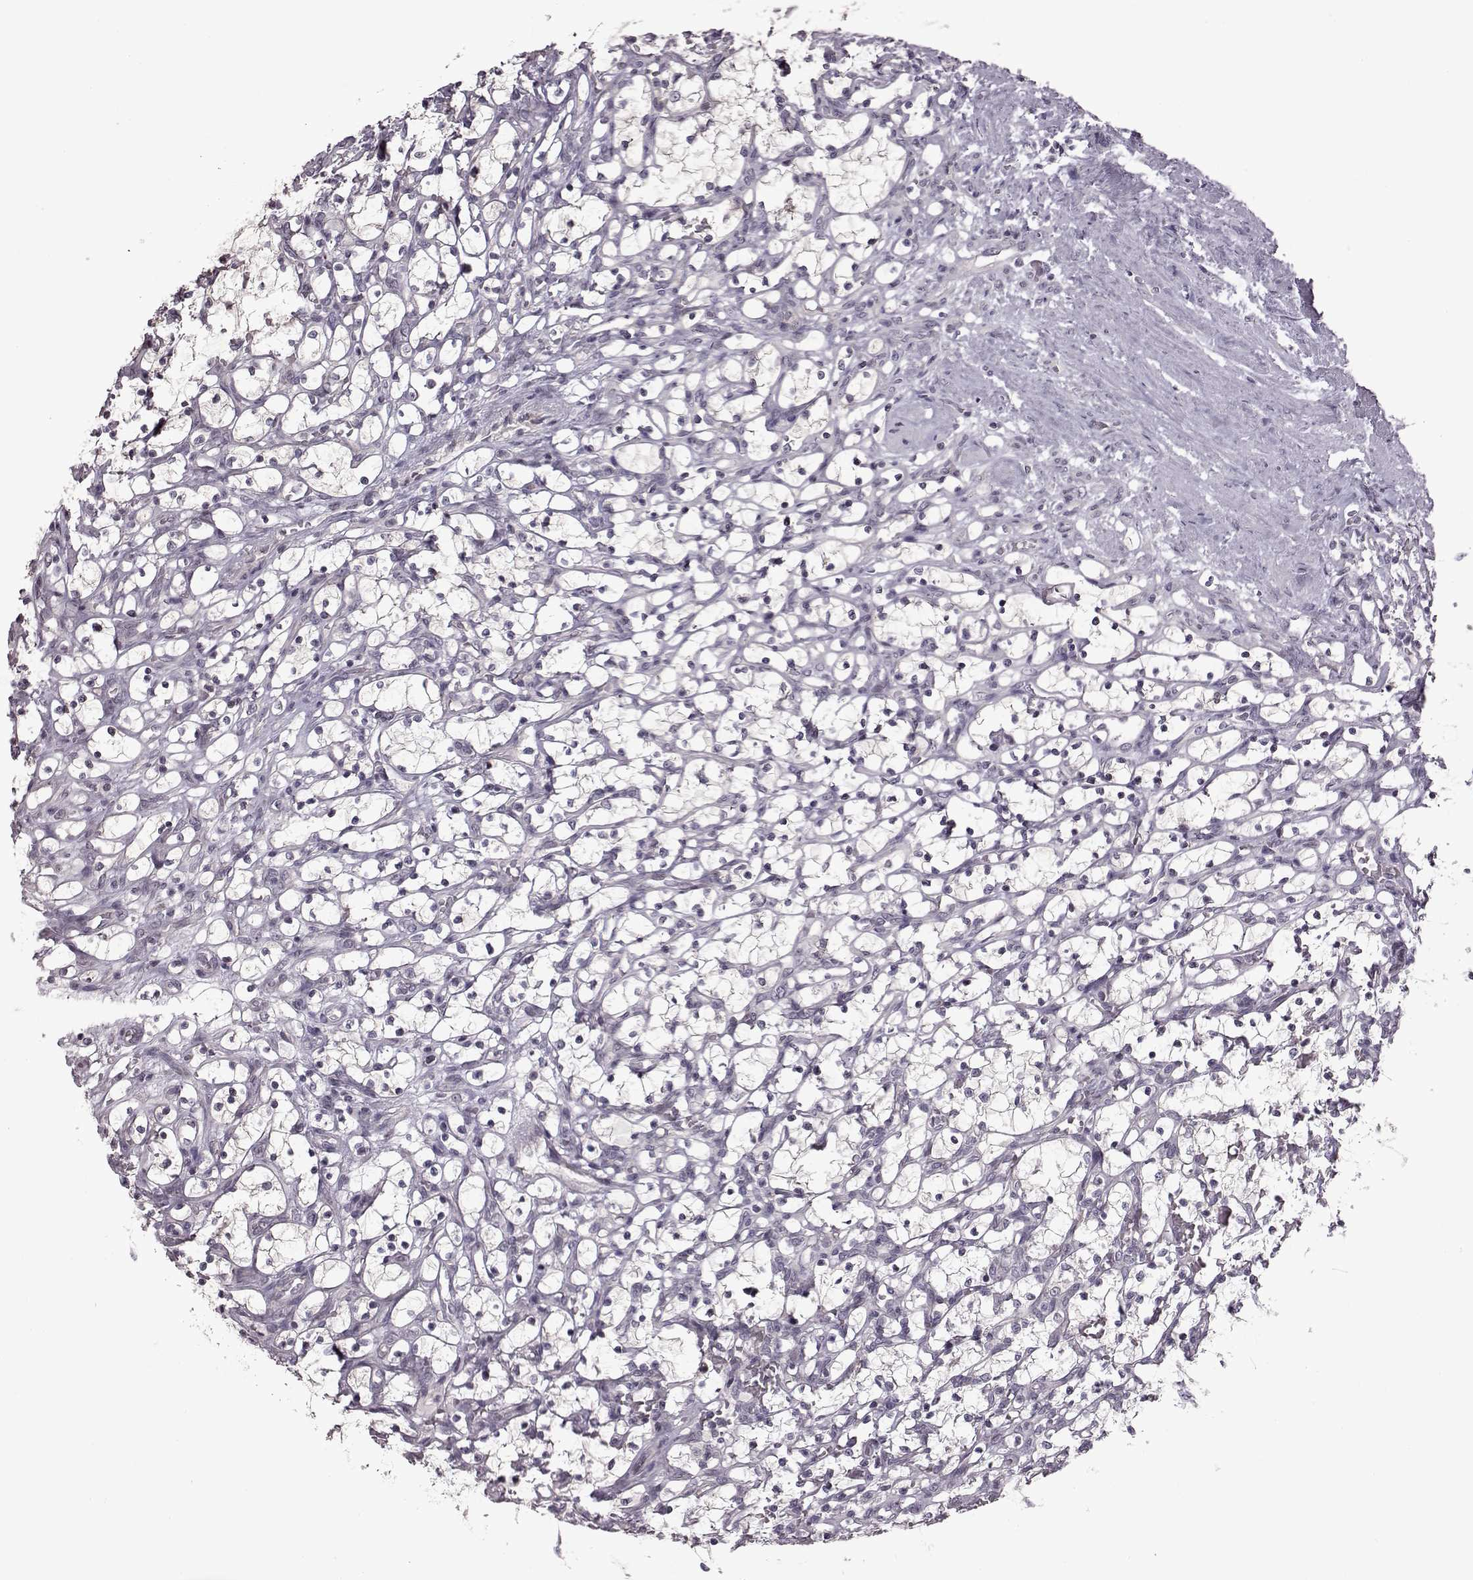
{"staining": {"intensity": "negative", "quantity": "none", "location": "none"}, "tissue": "renal cancer", "cell_type": "Tumor cells", "image_type": "cancer", "snomed": [{"axis": "morphology", "description": "Adenocarcinoma, NOS"}, {"axis": "topography", "description": "Kidney"}], "caption": "High power microscopy histopathology image of an IHC photomicrograph of adenocarcinoma (renal), revealing no significant positivity in tumor cells.", "gene": "GAL", "patient": {"sex": "female", "age": 69}}